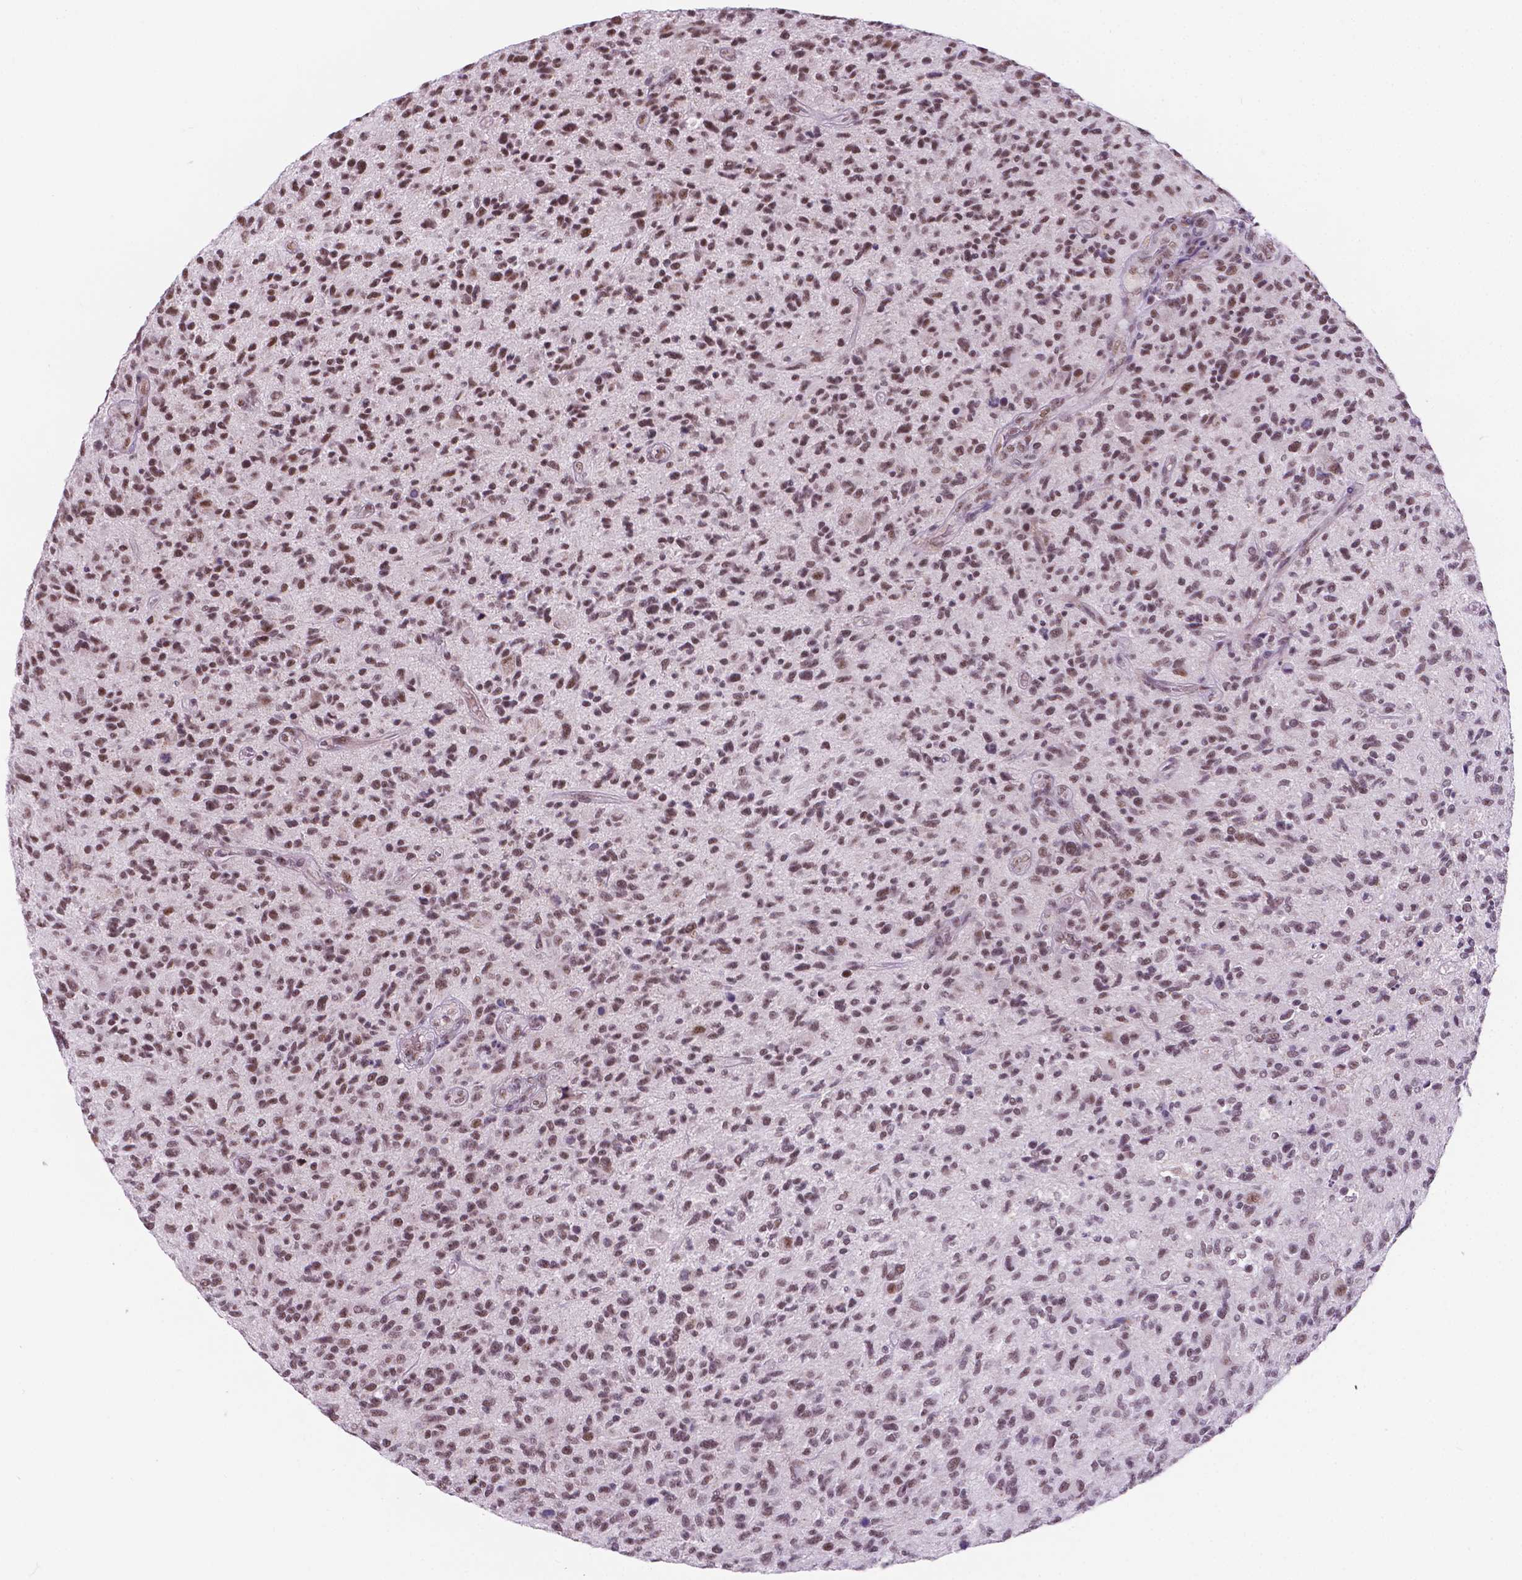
{"staining": {"intensity": "moderate", "quantity": ">75%", "location": "nuclear"}, "tissue": "glioma", "cell_type": "Tumor cells", "image_type": "cancer", "snomed": [{"axis": "morphology", "description": "Glioma, malignant, High grade"}, {"axis": "topography", "description": "Brain"}], "caption": "Glioma tissue reveals moderate nuclear expression in about >75% of tumor cells, visualized by immunohistochemistry.", "gene": "BCAS2", "patient": {"sex": "male", "age": 47}}